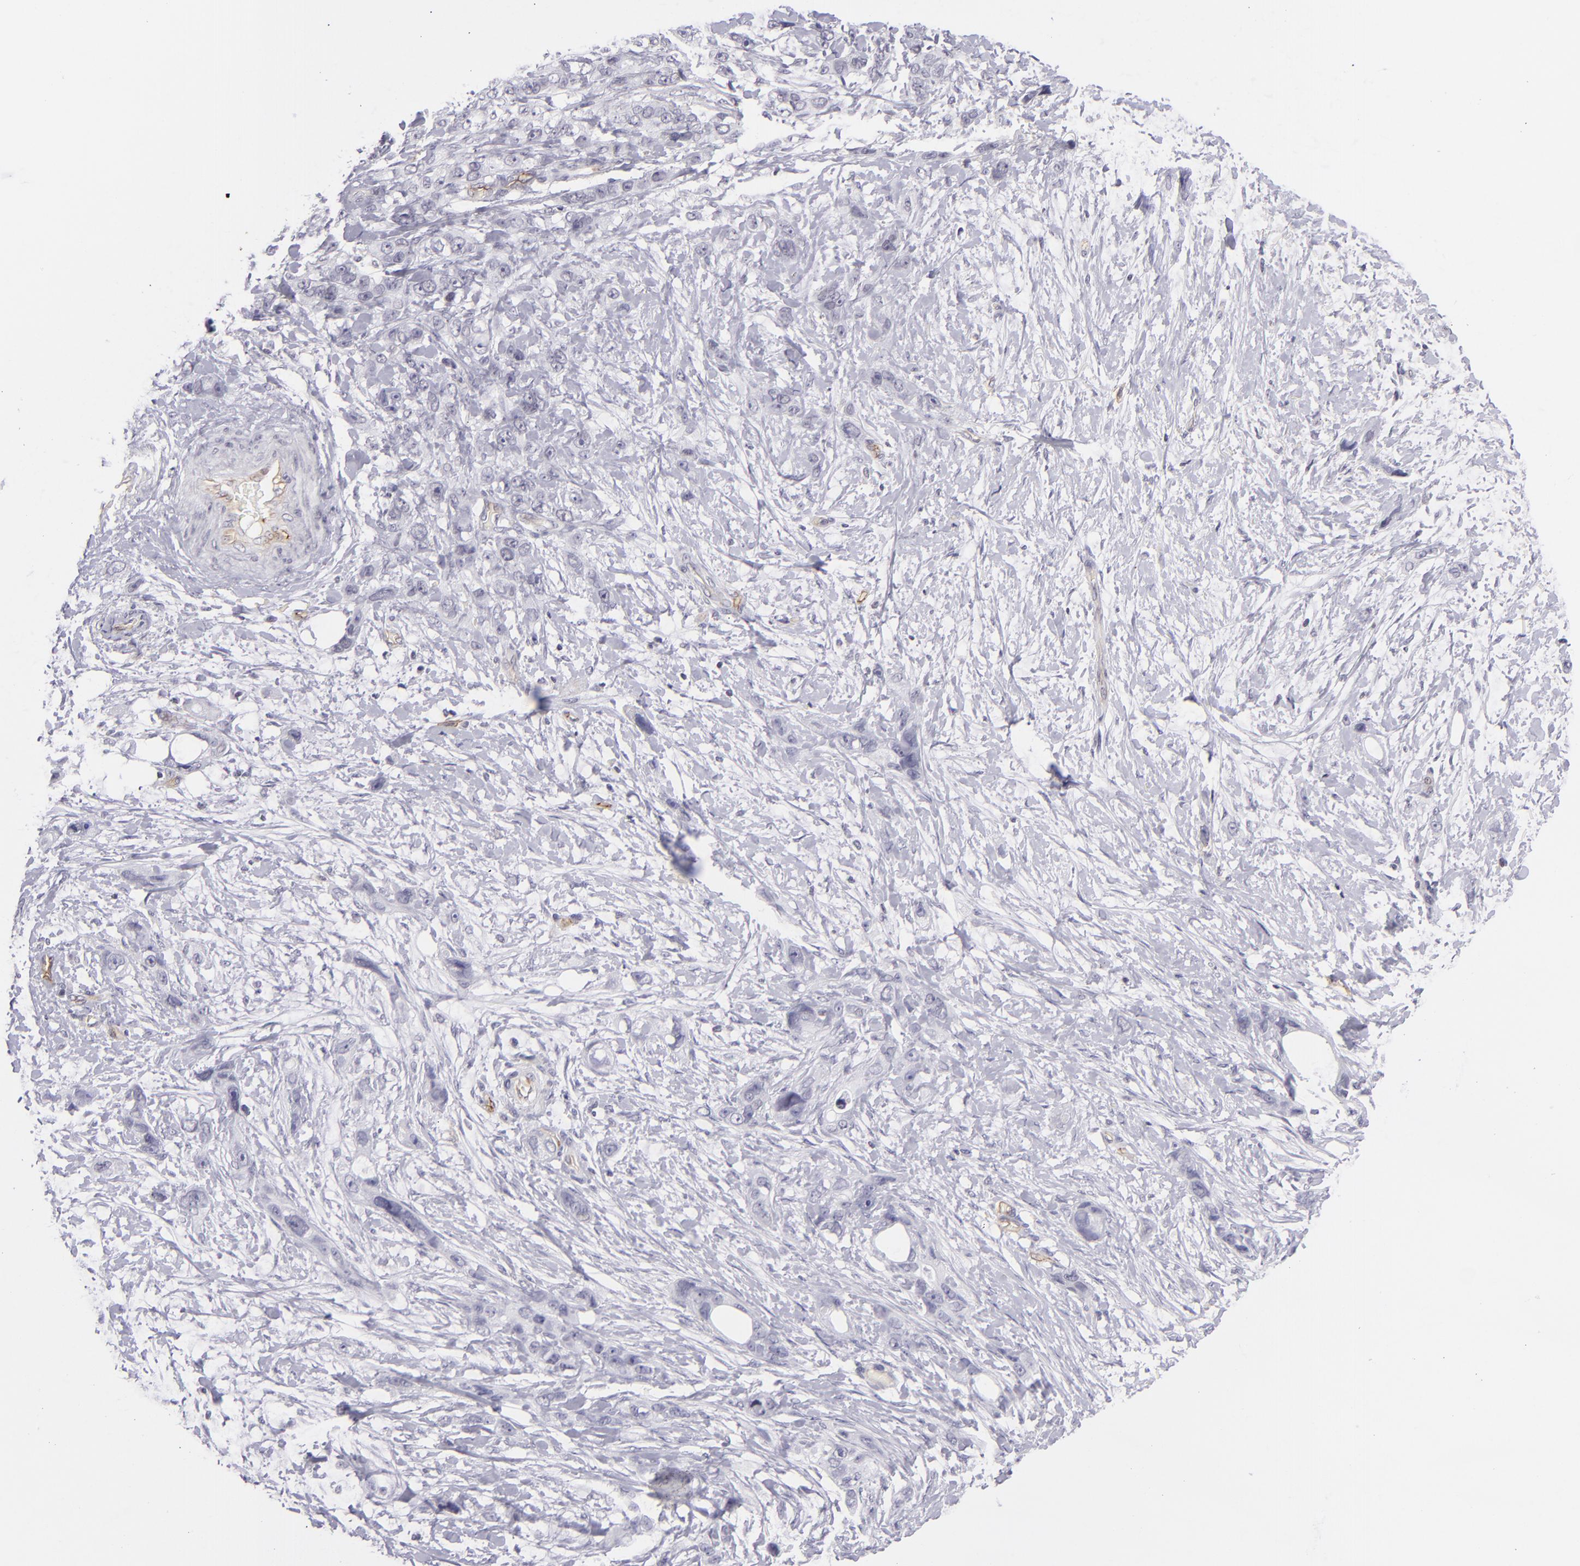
{"staining": {"intensity": "negative", "quantity": "none", "location": "none"}, "tissue": "stomach cancer", "cell_type": "Tumor cells", "image_type": "cancer", "snomed": [{"axis": "morphology", "description": "Adenocarcinoma, NOS"}, {"axis": "topography", "description": "Stomach, upper"}], "caption": "High magnification brightfield microscopy of stomach cancer stained with DAB (3,3'-diaminobenzidine) (brown) and counterstained with hematoxylin (blue): tumor cells show no significant positivity.", "gene": "THBD", "patient": {"sex": "male", "age": 47}}